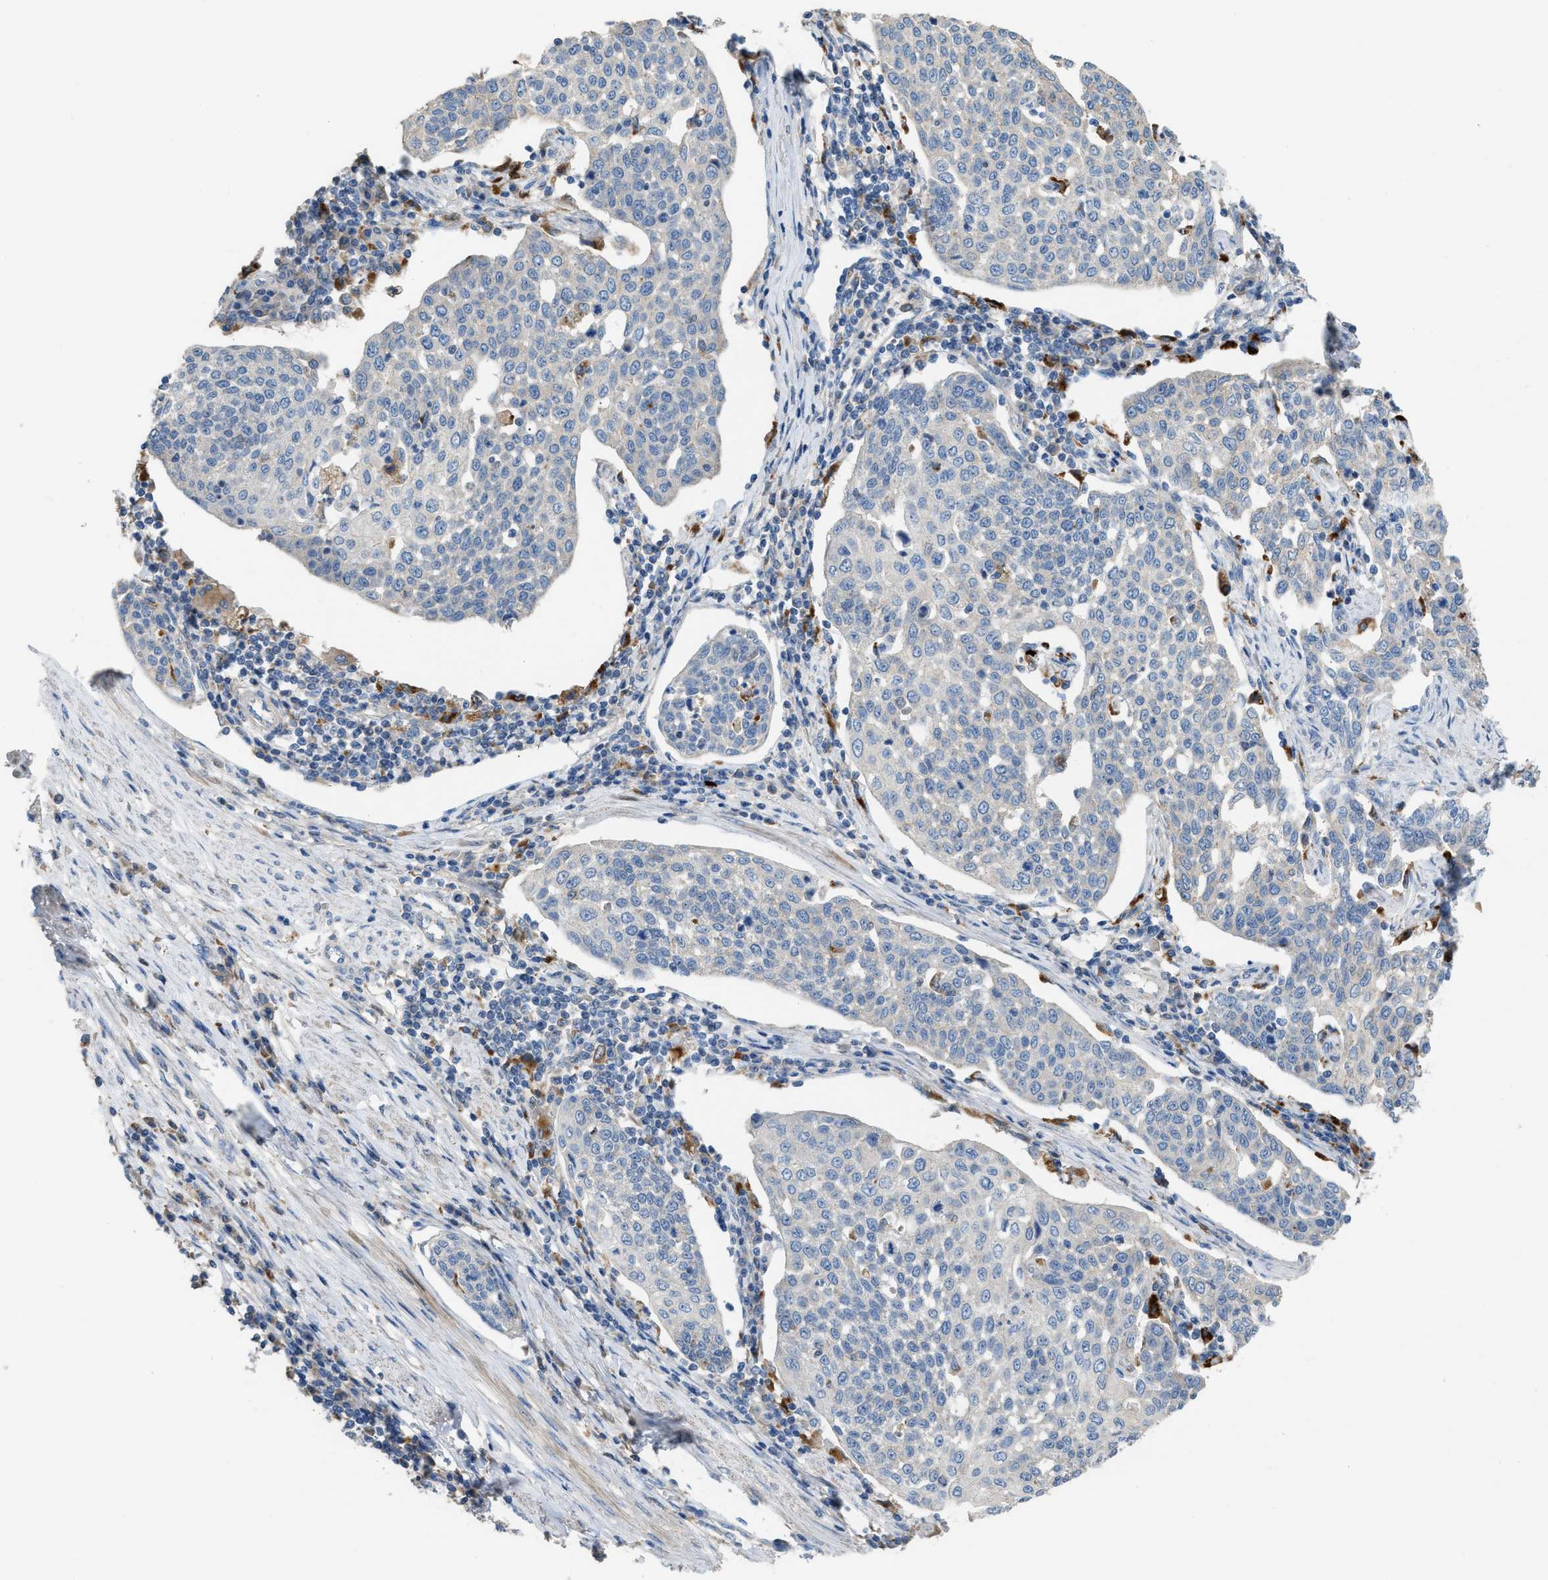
{"staining": {"intensity": "negative", "quantity": "none", "location": "none"}, "tissue": "cervical cancer", "cell_type": "Tumor cells", "image_type": "cancer", "snomed": [{"axis": "morphology", "description": "Squamous cell carcinoma, NOS"}, {"axis": "topography", "description": "Cervix"}], "caption": "Immunohistochemical staining of human cervical cancer (squamous cell carcinoma) reveals no significant staining in tumor cells.", "gene": "AOAH", "patient": {"sex": "female", "age": 34}}